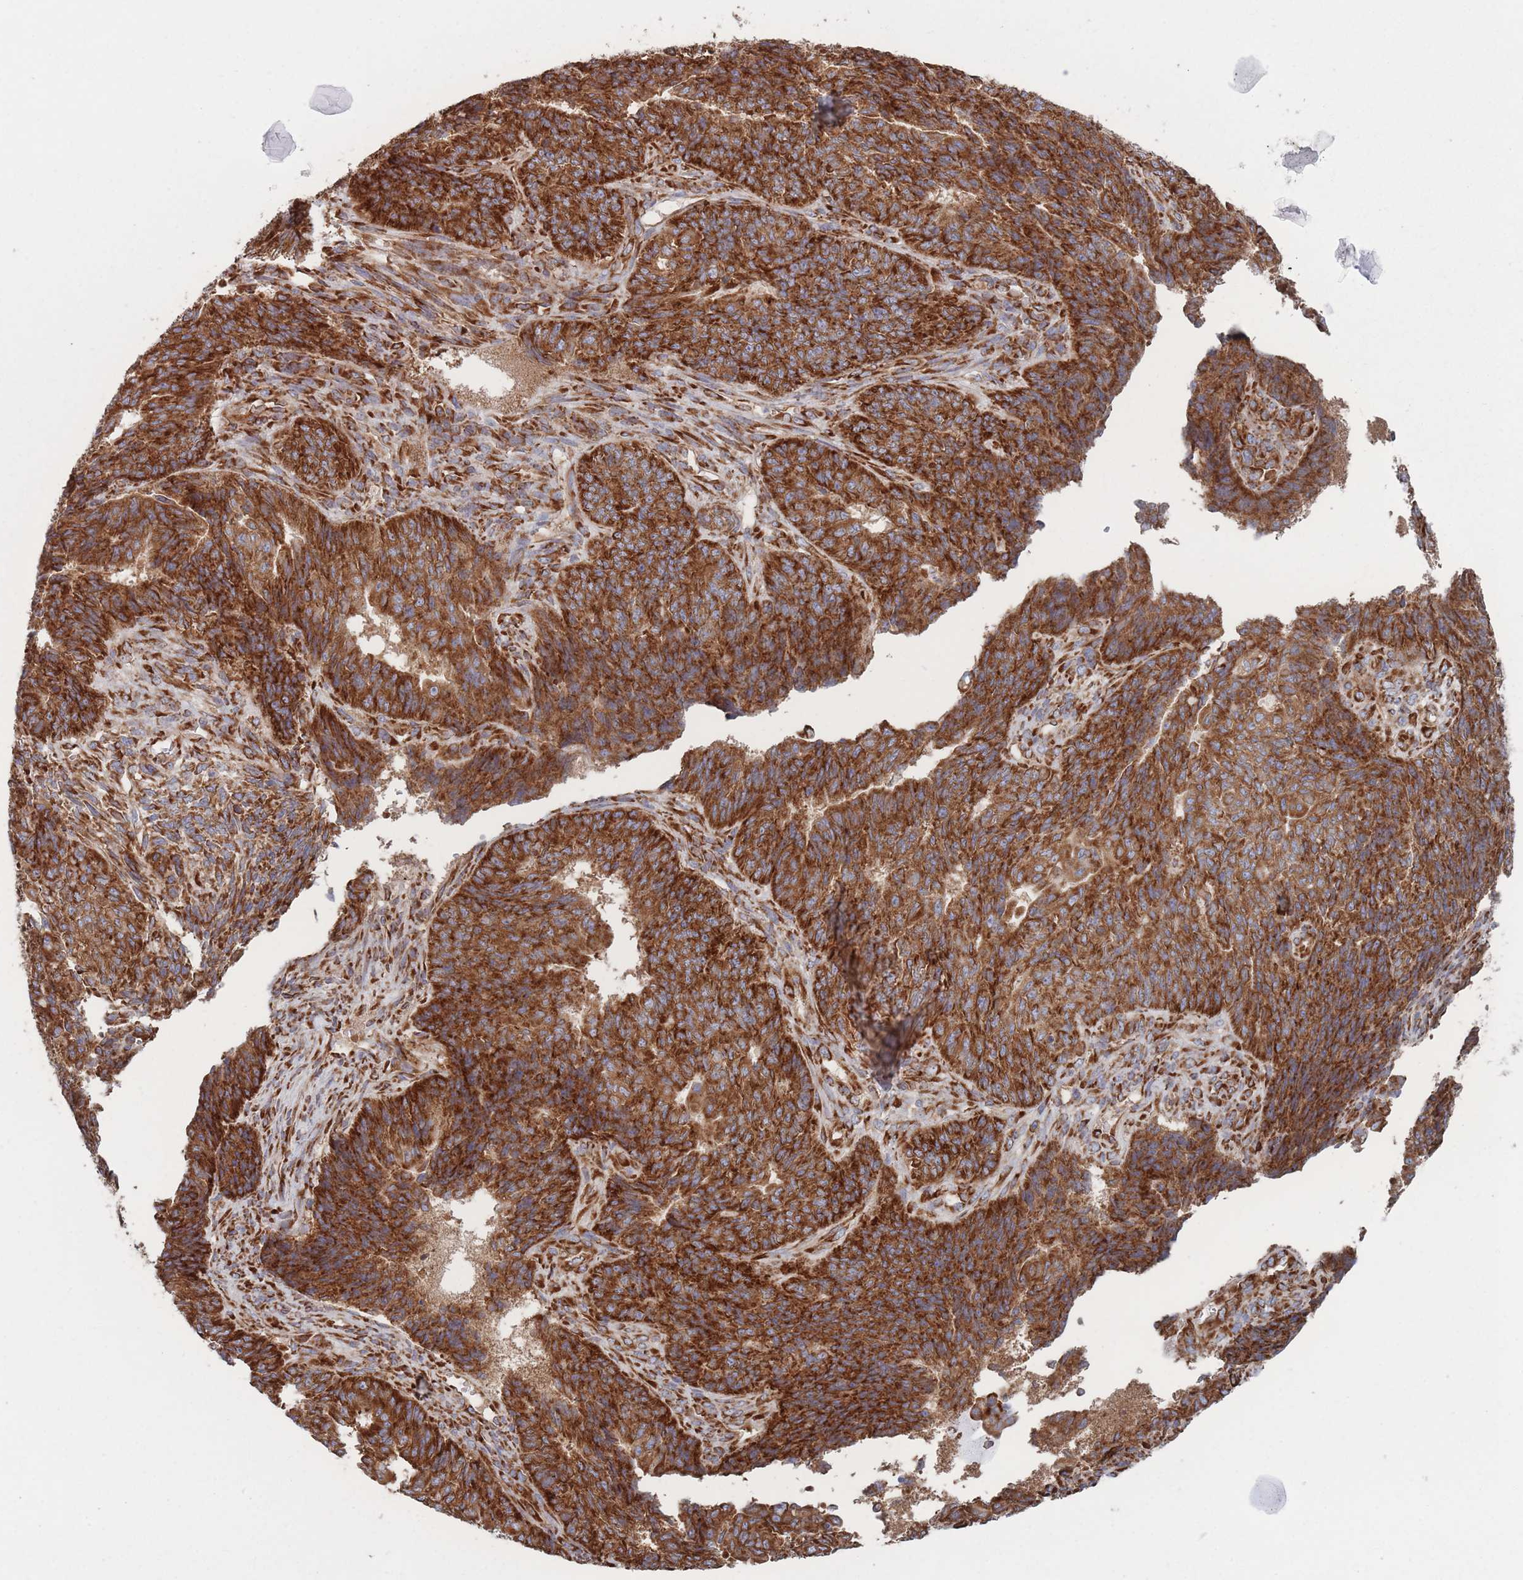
{"staining": {"intensity": "strong", "quantity": ">75%", "location": "cytoplasmic/membranous"}, "tissue": "endometrial cancer", "cell_type": "Tumor cells", "image_type": "cancer", "snomed": [{"axis": "morphology", "description": "Adenocarcinoma, NOS"}, {"axis": "topography", "description": "Endometrium"}], "caption": "Protein staining shows strong cytoplasmic/membranous positivity in approximately >75% of tumor cells in adenocarcinoma (endometrial). (DAB IHC, brown staining for protein, blue staining for nuclei).", "gene": "EEF1B2", "patient": {"sex": "female", "age": 32}}